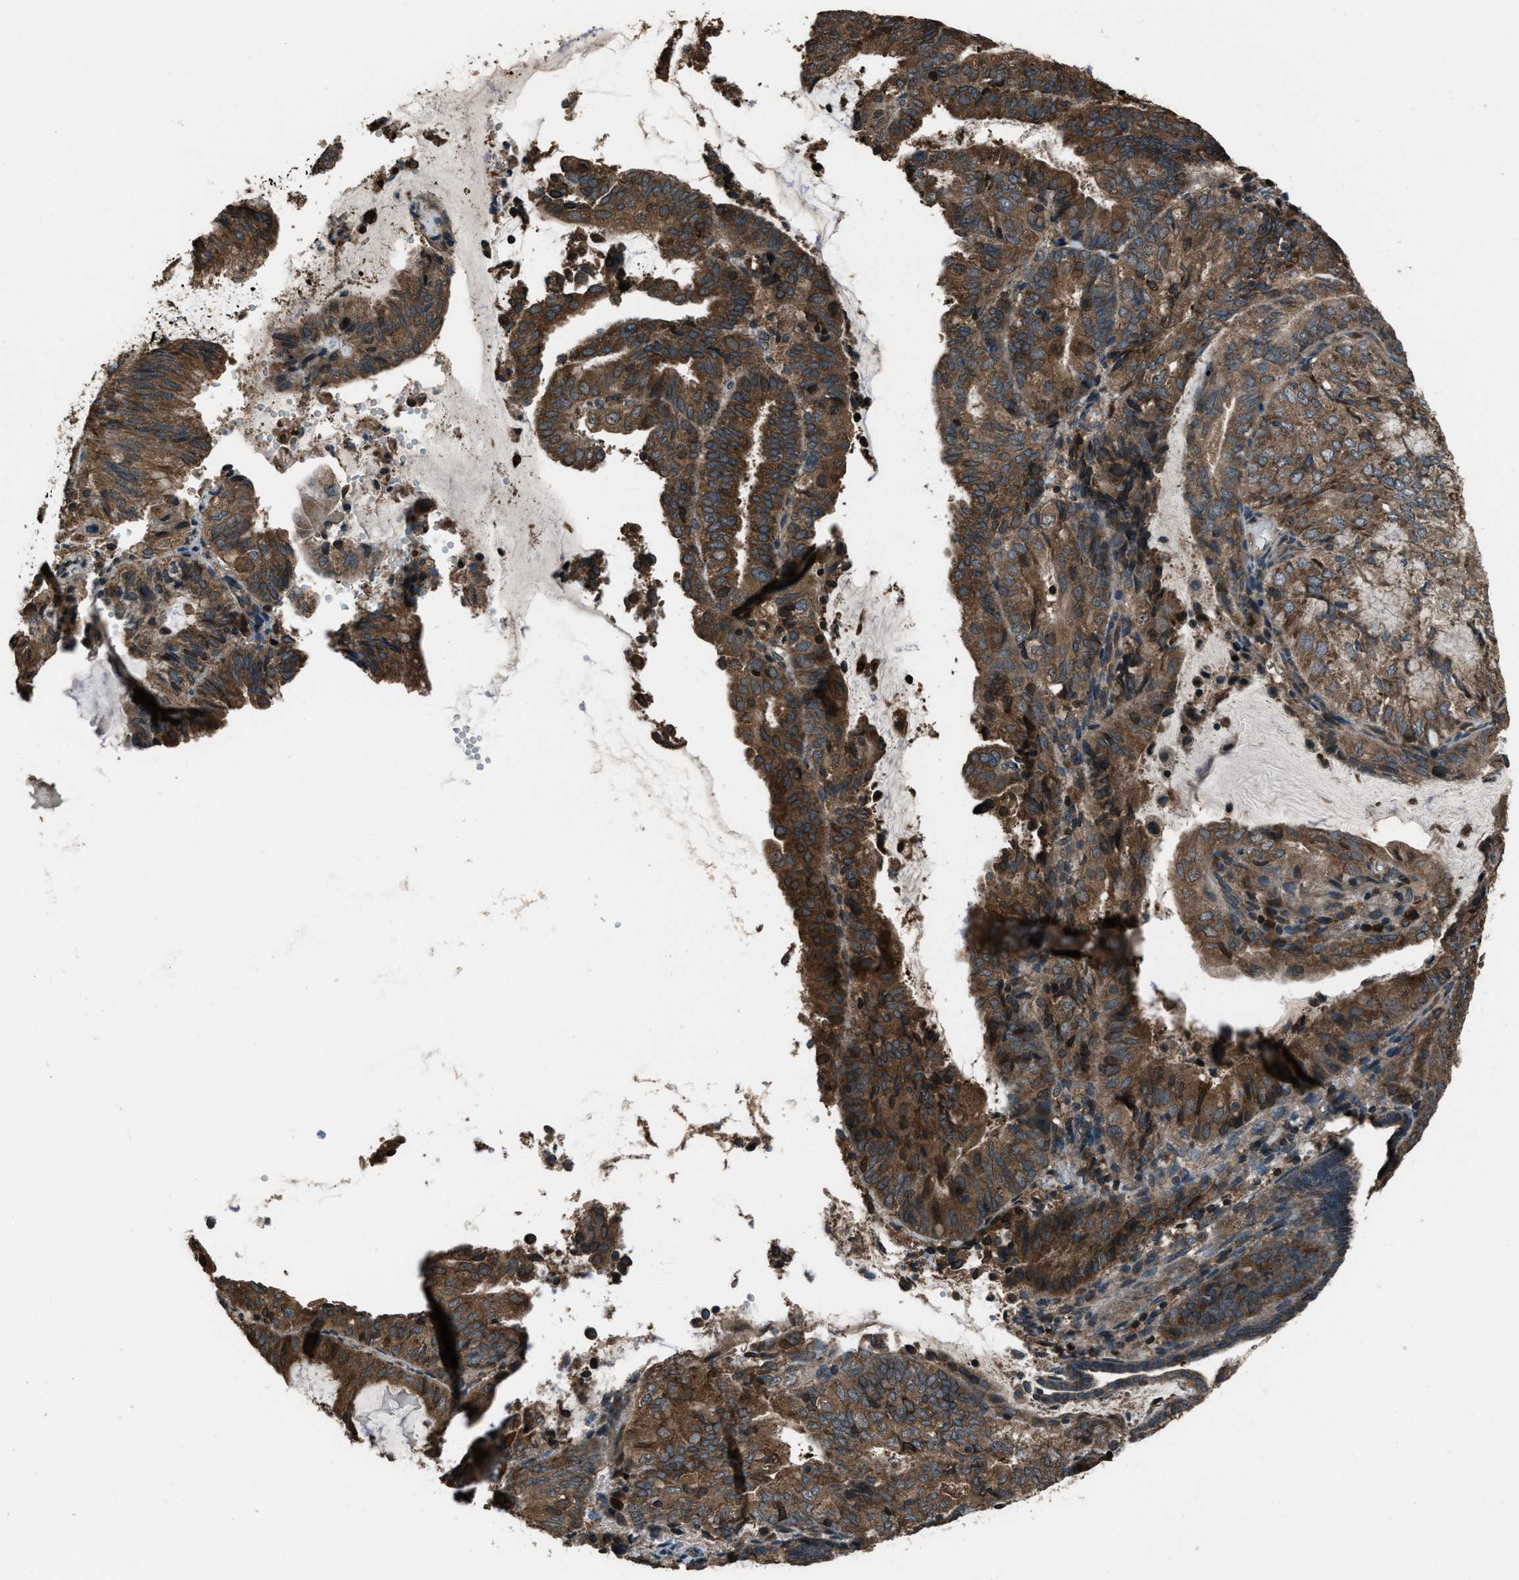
{"staining": {"intensity": "moderate", "quantity": ">75%", "location": "cytoplasmic/membranous"}, "tissue": "endometrial cancer", "cell_type": "Tumor cells", "image_type": "cancer", "snomed": [{"axis": "morphology", "description": "Adenocarcinoma, NOS"}, {"axis": "topography", "description": "Endometrium"}], "caption": "Endometrial adenocarcinoma stained for a protein reveals moderate cytoplasmic/membranous positivity in tumor cells.", "gene": "TRIM4", "patient": {"sex": "female", "age": 81}}